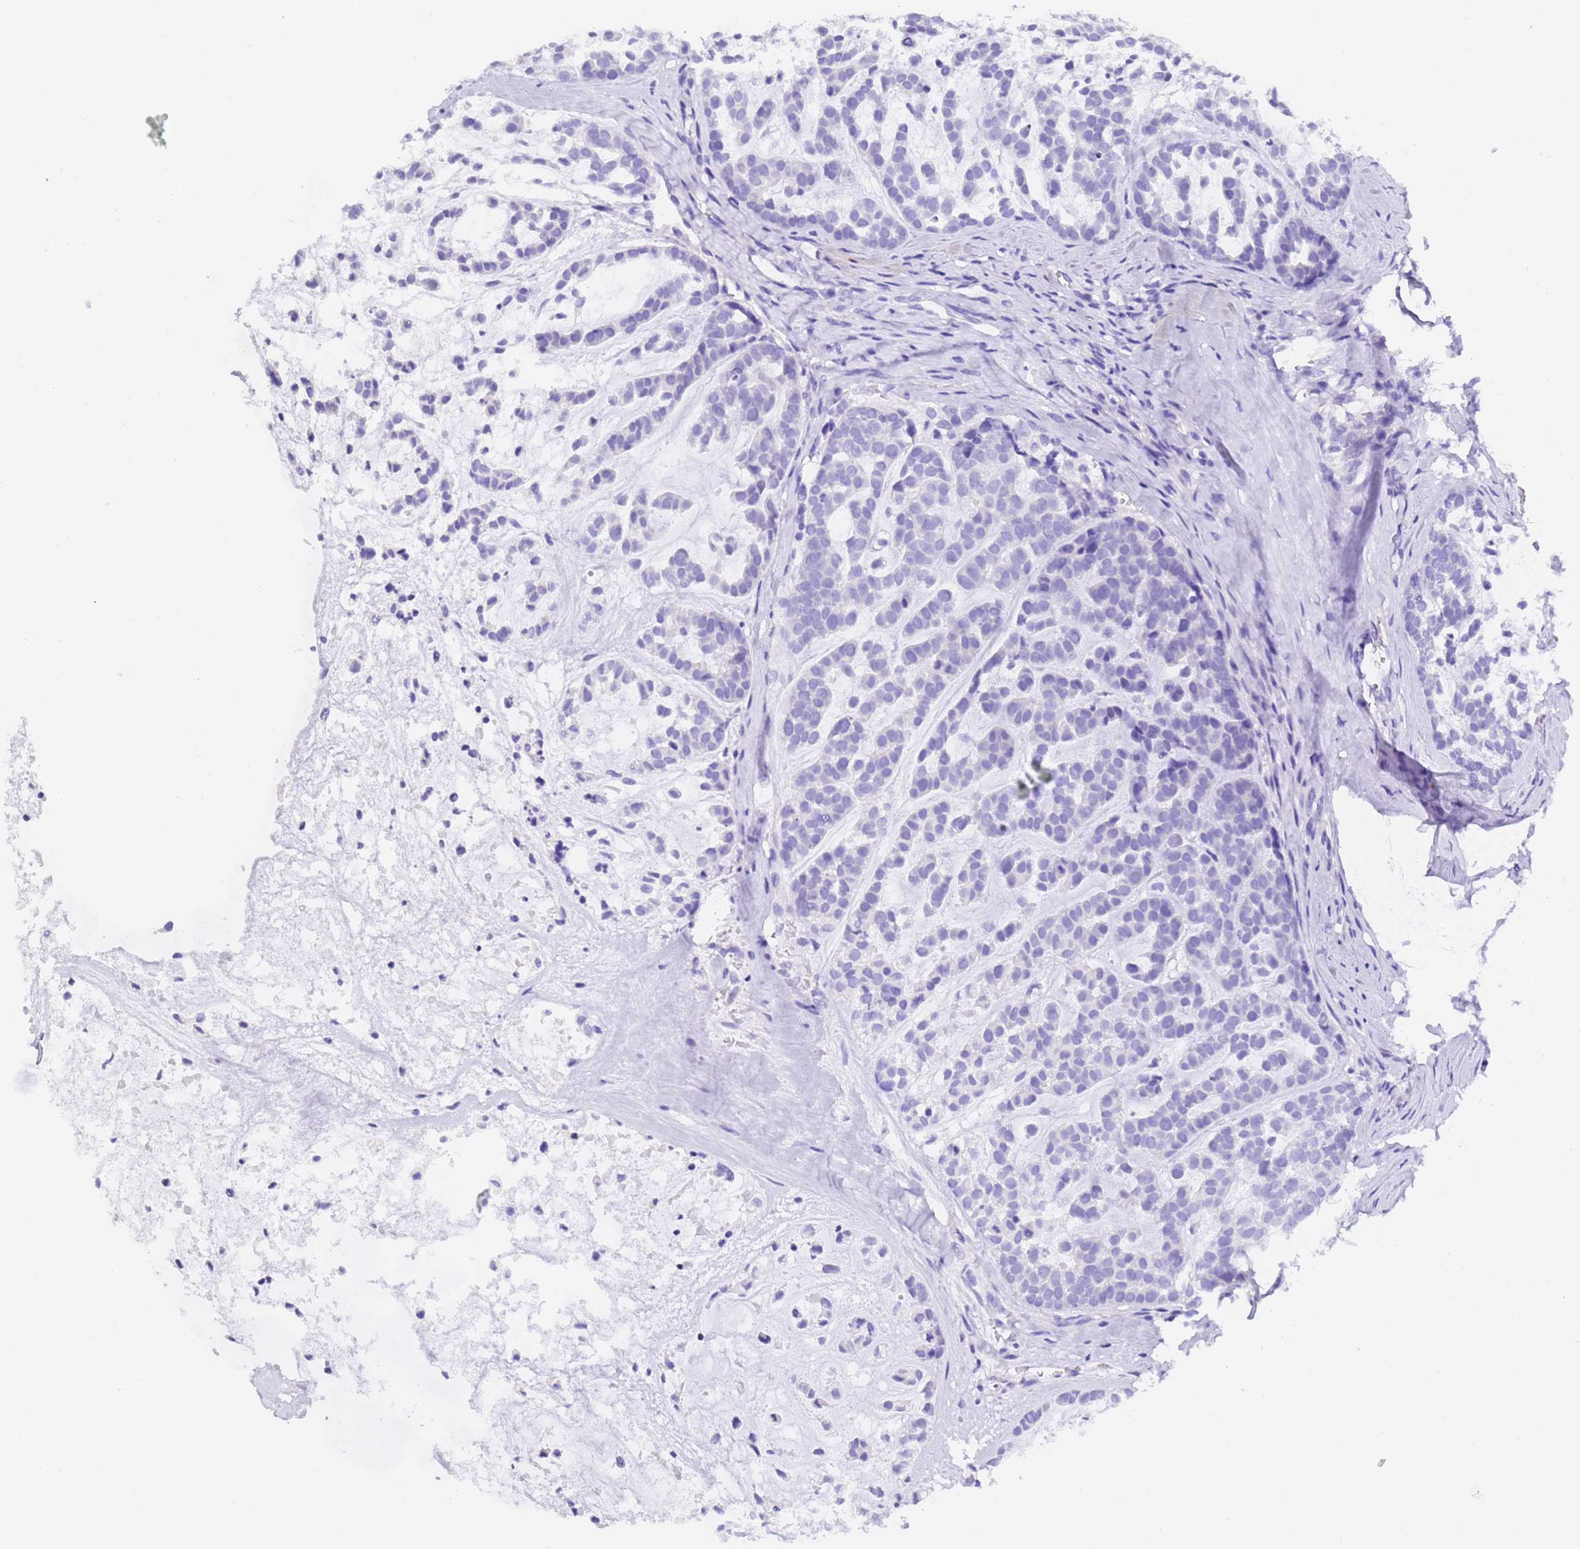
{"staining": {"intensity": "negative", "quantity": "none", "location": "none"}, "tissue": "head and neck cancer", "cell_type": "Tumor cells", "image_type": "cancer", "snomed": [{"axis": "morphology", "description": "Adenocarcinoma, NOS"}, {"axis": "morphology", "description": "Adenoma, NOS"}, {"axis": "topography", "description": "Head-Neck"}], "caption": "Tumor cells are negative for protein expression in human head and neck adenocarcinoma.", "gene": "GABRA1", "patient": {"sex": "female", "age": 55}}